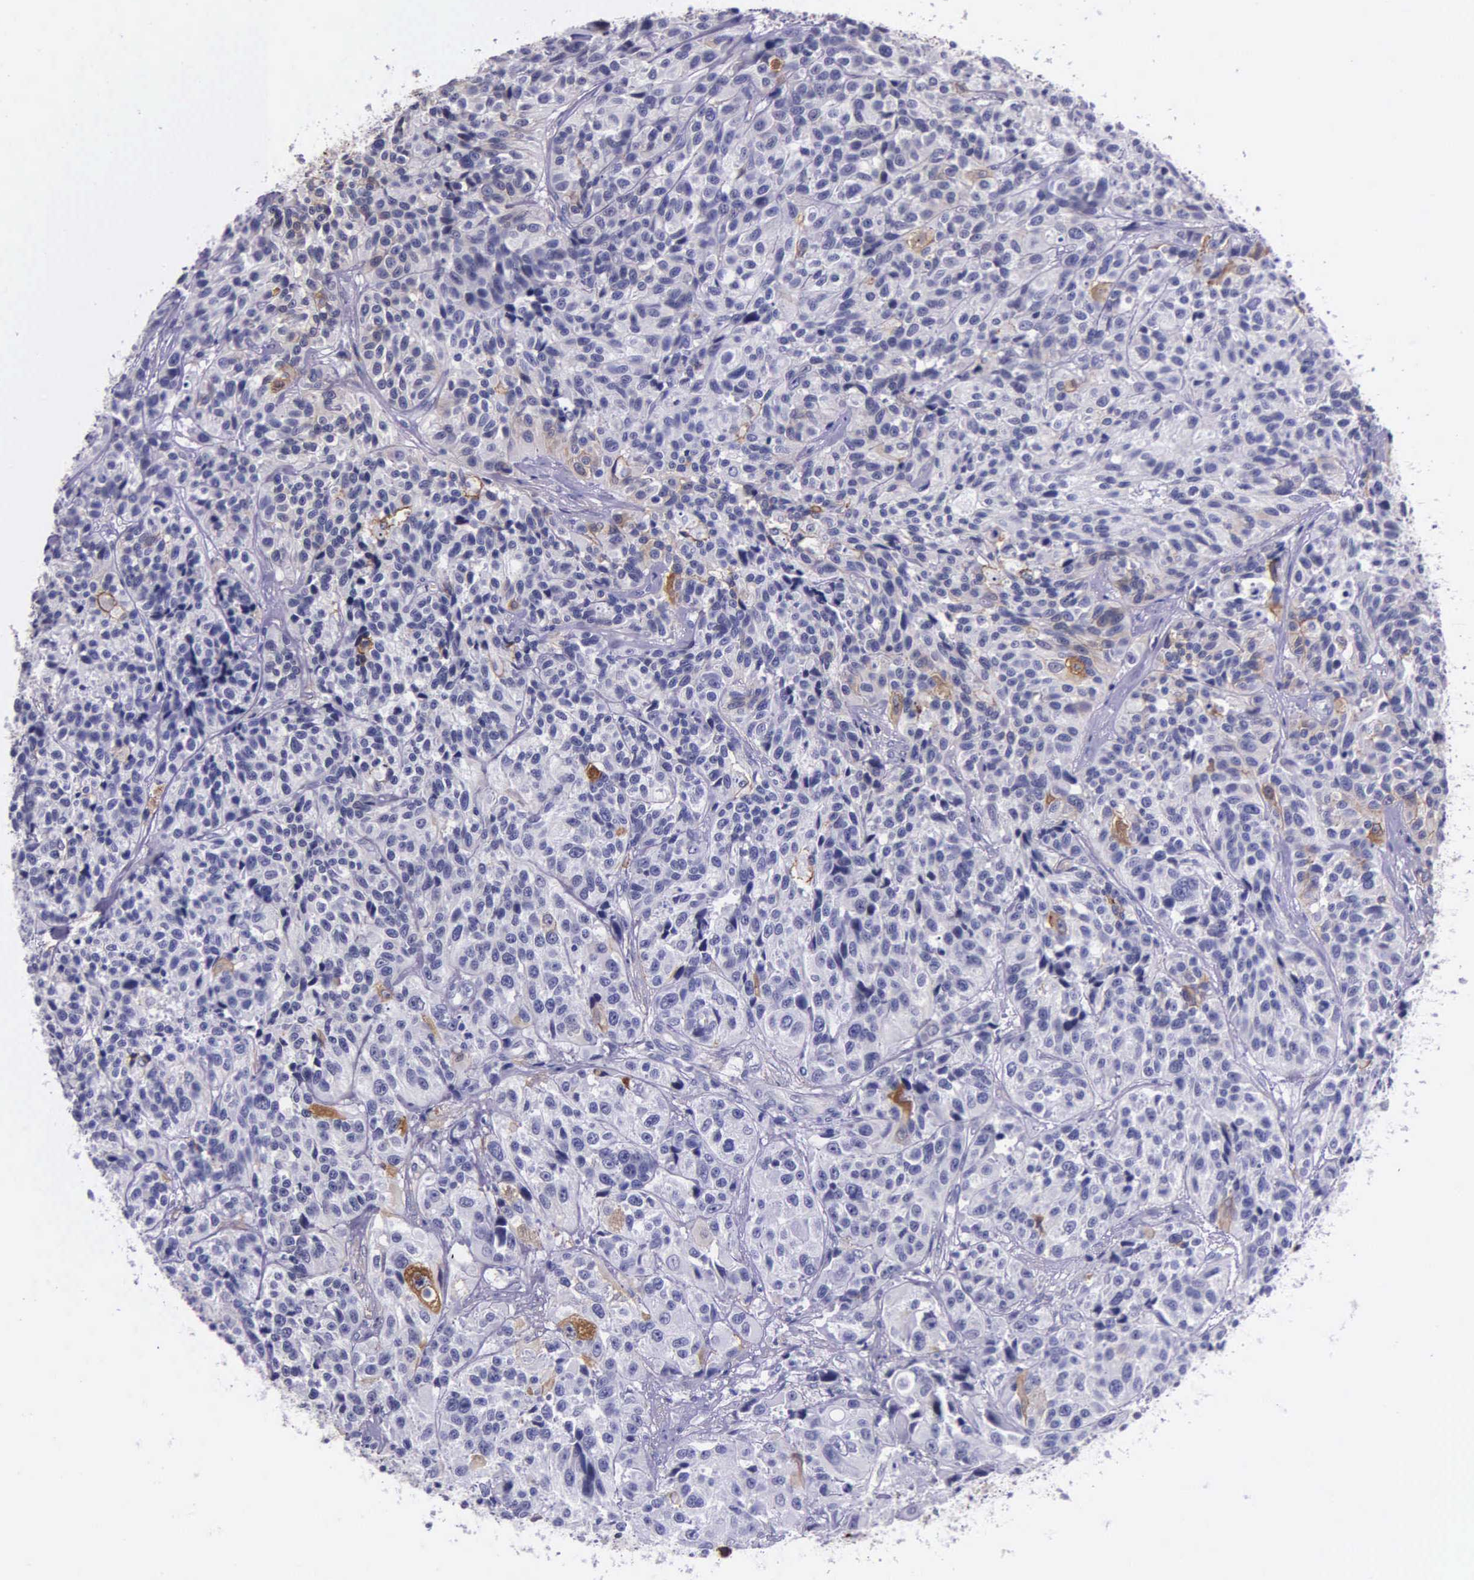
{"staining": {"intensity": "weak", "quantity": "<25%", "location": "cytoplasmic/membranous"}, "tissue": "urothelial cancer", "cell_type": "Tumor cells", "image_type": "cancer", "snomed": [{"axis": "morphology", "description": "Urothelial carcinoma, High grade"}, {"axis": "topography", "description": "Urinary bladder"}], "caption": "Immunohistochemistry of human urothelial carcinoma (high-grade) displays no positivity in tumor cells. (DAB (3,3'-diaminobenzidine) immunohistochemistry visualized using brightfield microscopy, high magnification).", "gene": "AHNAK2", "patient": {"sex": "female", "age": 81}}